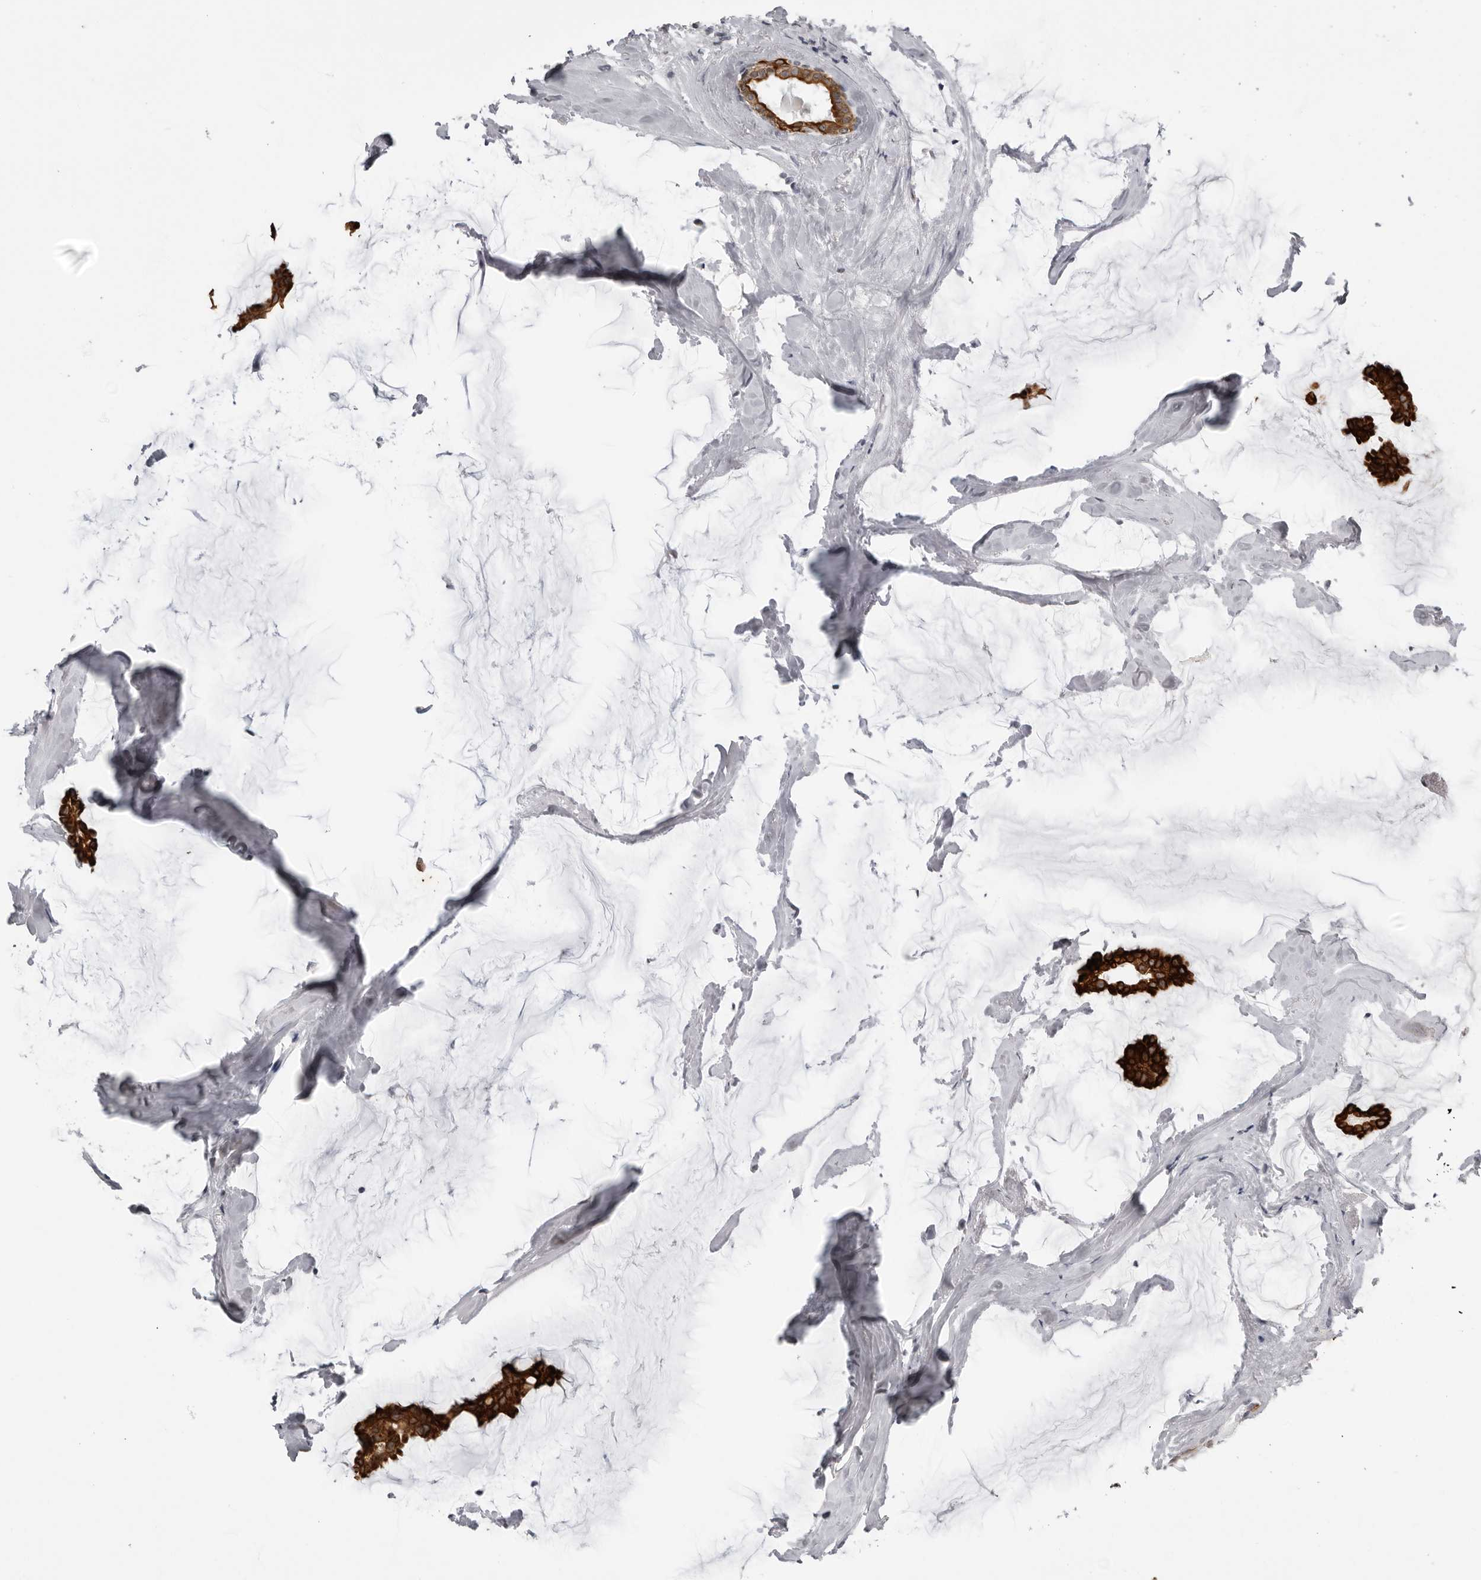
{"staining": {"intensity": "strong", "quantity": ">75%", "location": "cytoplasmic/membranous"}, "tissue": "breast cancer", "cell_type": "Tumor cells", "image_type": "cancer", "snomed": [{"axis": "morphology", "description": "Duct carcinoma"}, {"axis": "topography", "description": "Breast"}], "caption": "Protein expression analysis of human intraductal carcinoma (breast) reveals strong cytoplasmic/membranous positivity in approximately >75% of tumor cells.", "gene": "SERPINF2", "patient": {"sex": "female", "age": 93}}